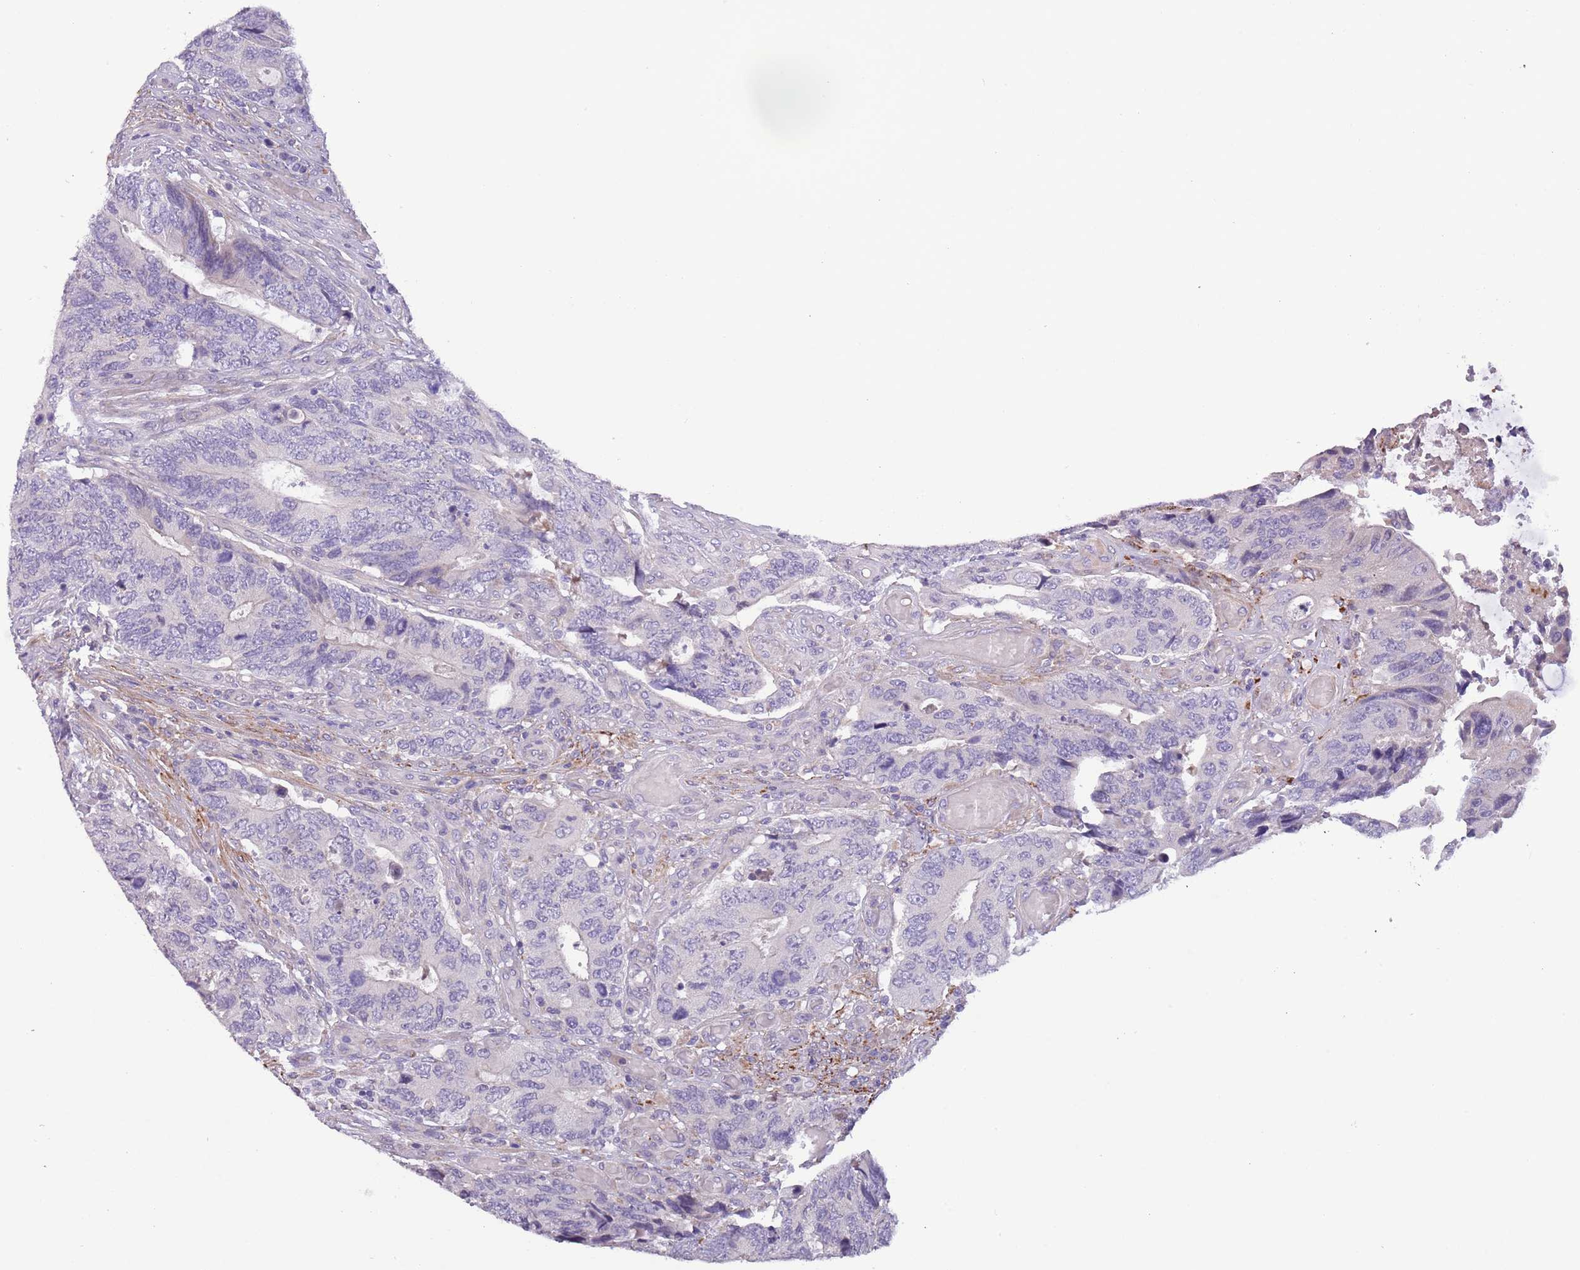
{"staining": {"intensity": "negative", "quantity": "none", "location": "none"}, "tissue": "colorectal cancer", "cell_type": "Tumor cells", "image_type": "cancer", "snomed": [{"axis": "morphology", "description": "Adenocarcinoma, NOS"}, {"axis": "topography", "description": "Colon"}], "caption": "An immunohistochemistry micrograph of colorectal adenocarcinoma is shown. There is no staining in tumor cells of colorectal adenocarcinoma.", "gene": "ZNF658", "patient": {"sex": "male", "age": 87}}